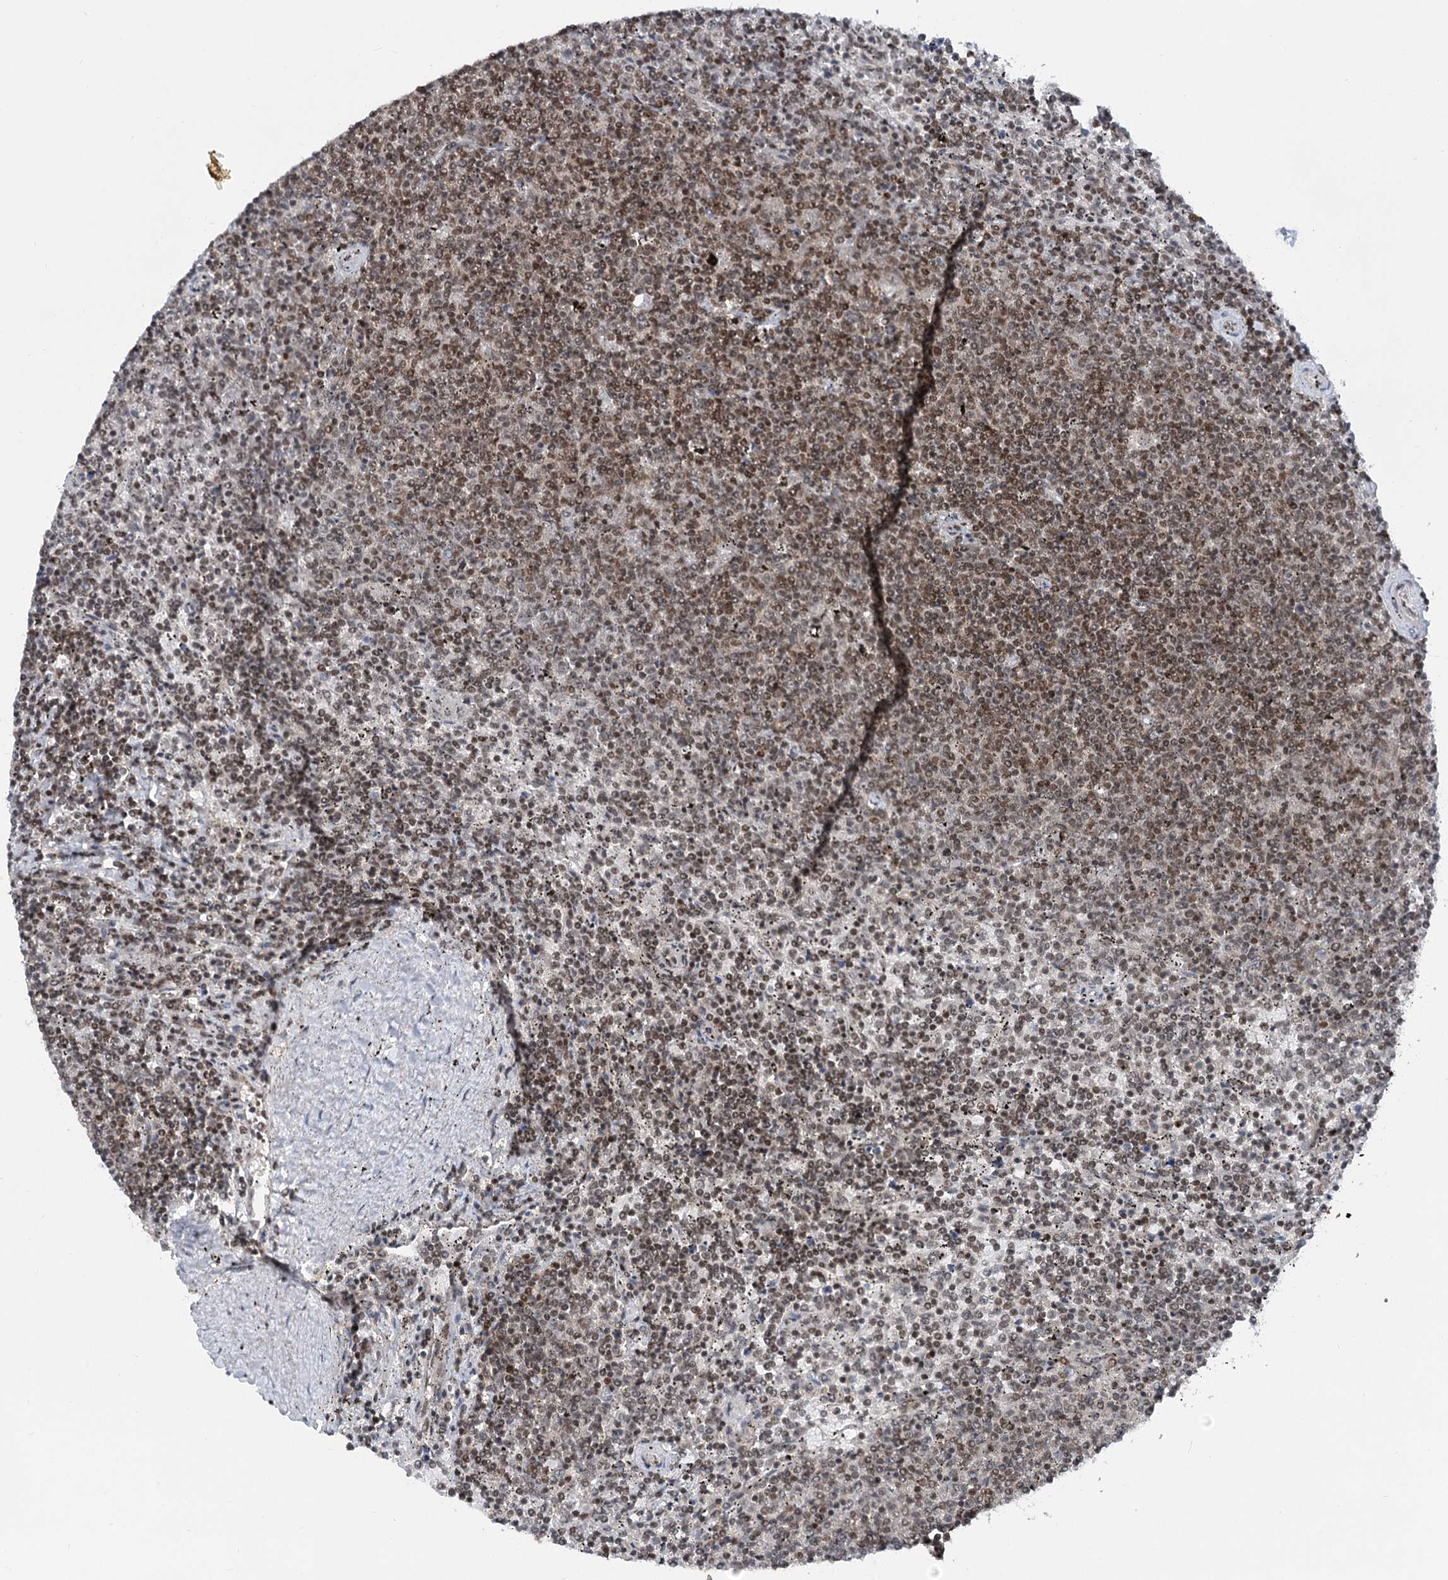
{"staining": {"intensity": "moderate", "quantity": ">75%", "location": "nuclear"}, "tissue": "lymphoma", "cell_type": "Tumor cells", "image_type": "cancer", "snomed": [{"axis": "morphology", "description": "Malignant lymphoma, non-Hodgkin's type, Low grade"}, {"axis": "topography", "description": "Spleen"}], "caption": "This image reveals lymphoma stained with immunohistochemistry to label a protein in brown. The nuclear of tumor cells show moderate positivity for the protein. Nuclei are counter-stained blue.", "gene": "CGGBP1", "patient": {"sex": "female", "age": 50}}